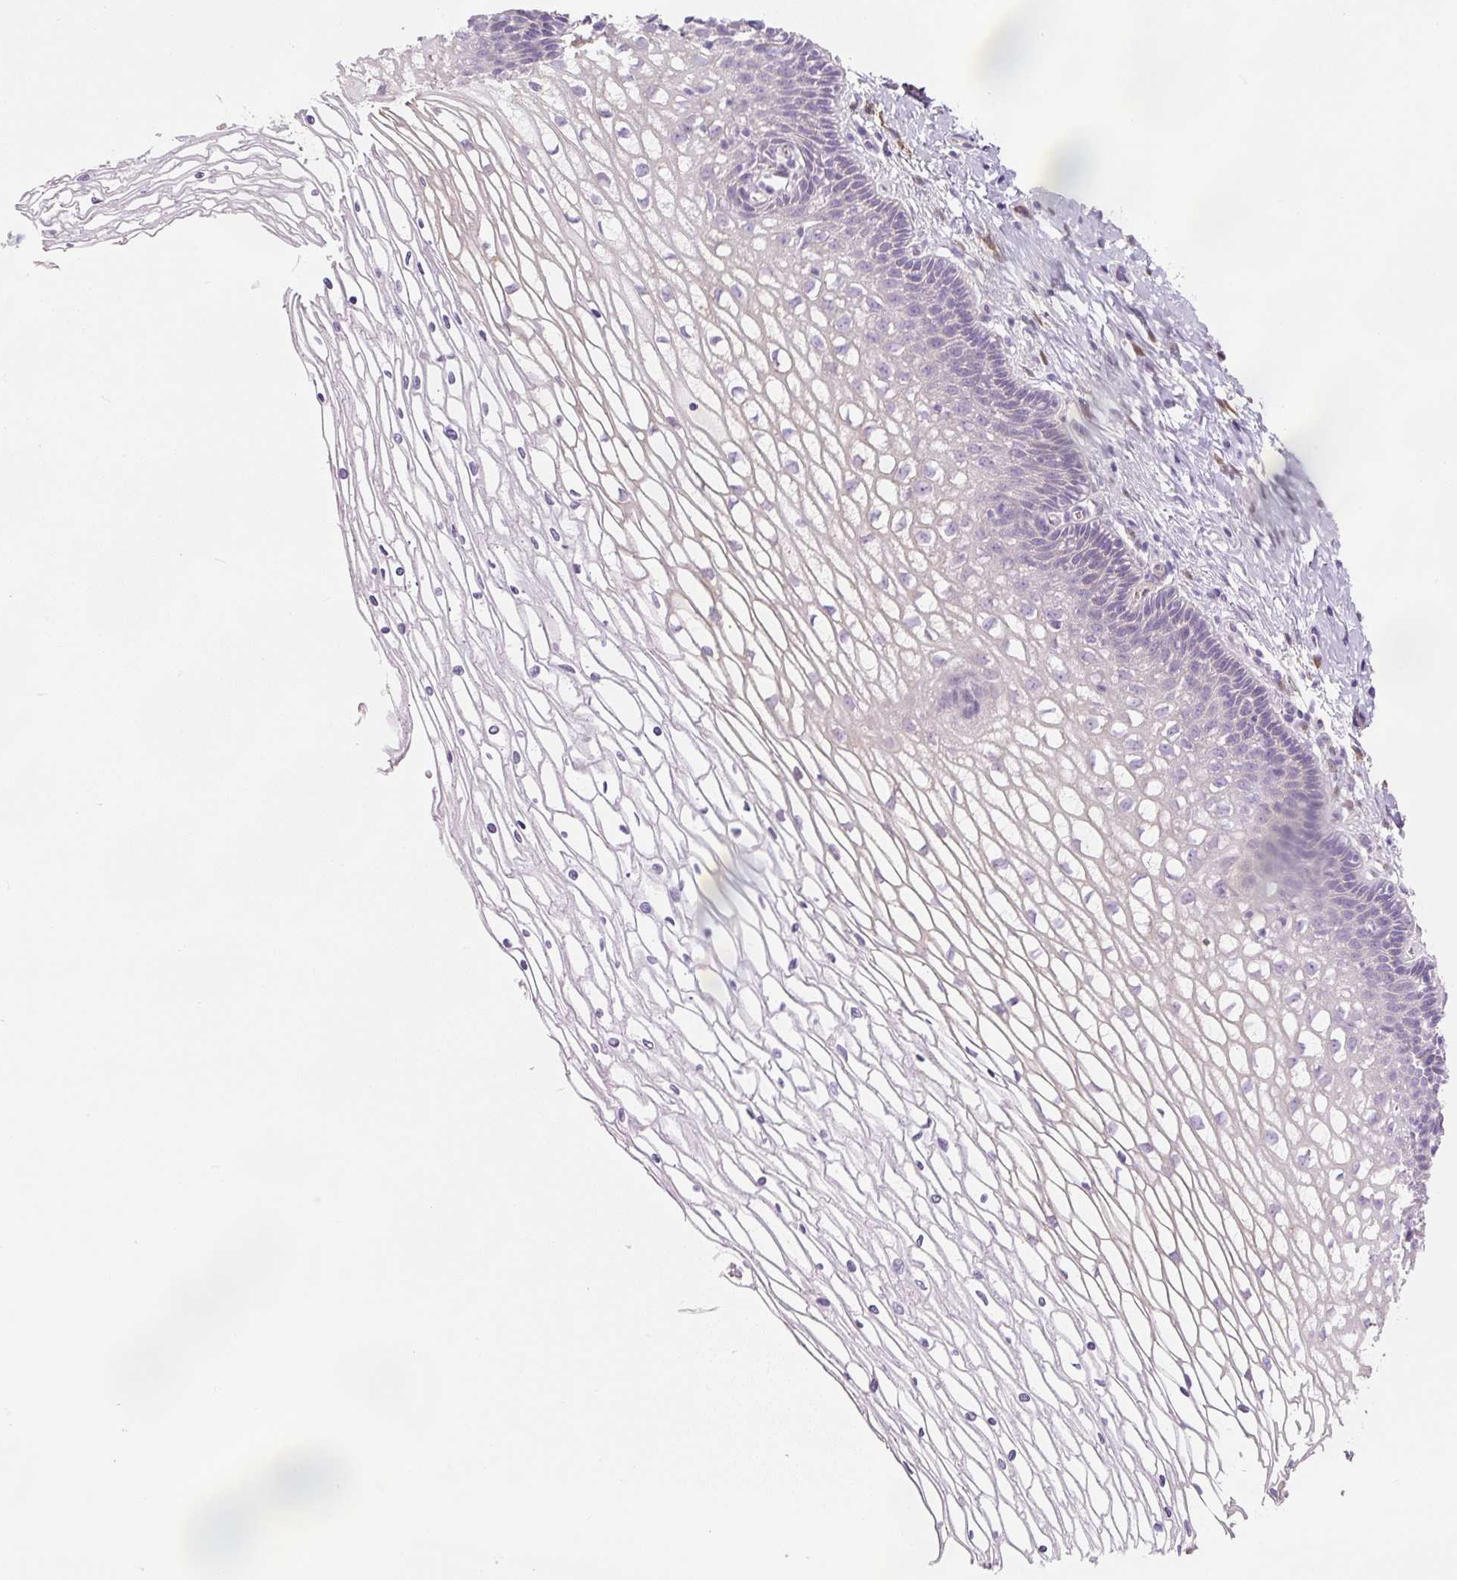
{"staining": {"intensity": "negative", "quantity": "none", "location": "none"}, "tissue": "cervix", "cell_type": "Glandular cells", "image_type": "normal", "snomed": [{"axis": "morphology", "description": "Normal tissue, NOS"}, {"axis": "topography", "description": "Cervix"}], "caption": "Immunohistochemistry (IHC) histopathology image of unremarkable cervix: human cervix stained with DAB (3,3'-diaminobenzidine) shows no significant protein expression in glandular cells.", "gene": "PWWP3B", "patient": {"sex": "female", "age": 36}}